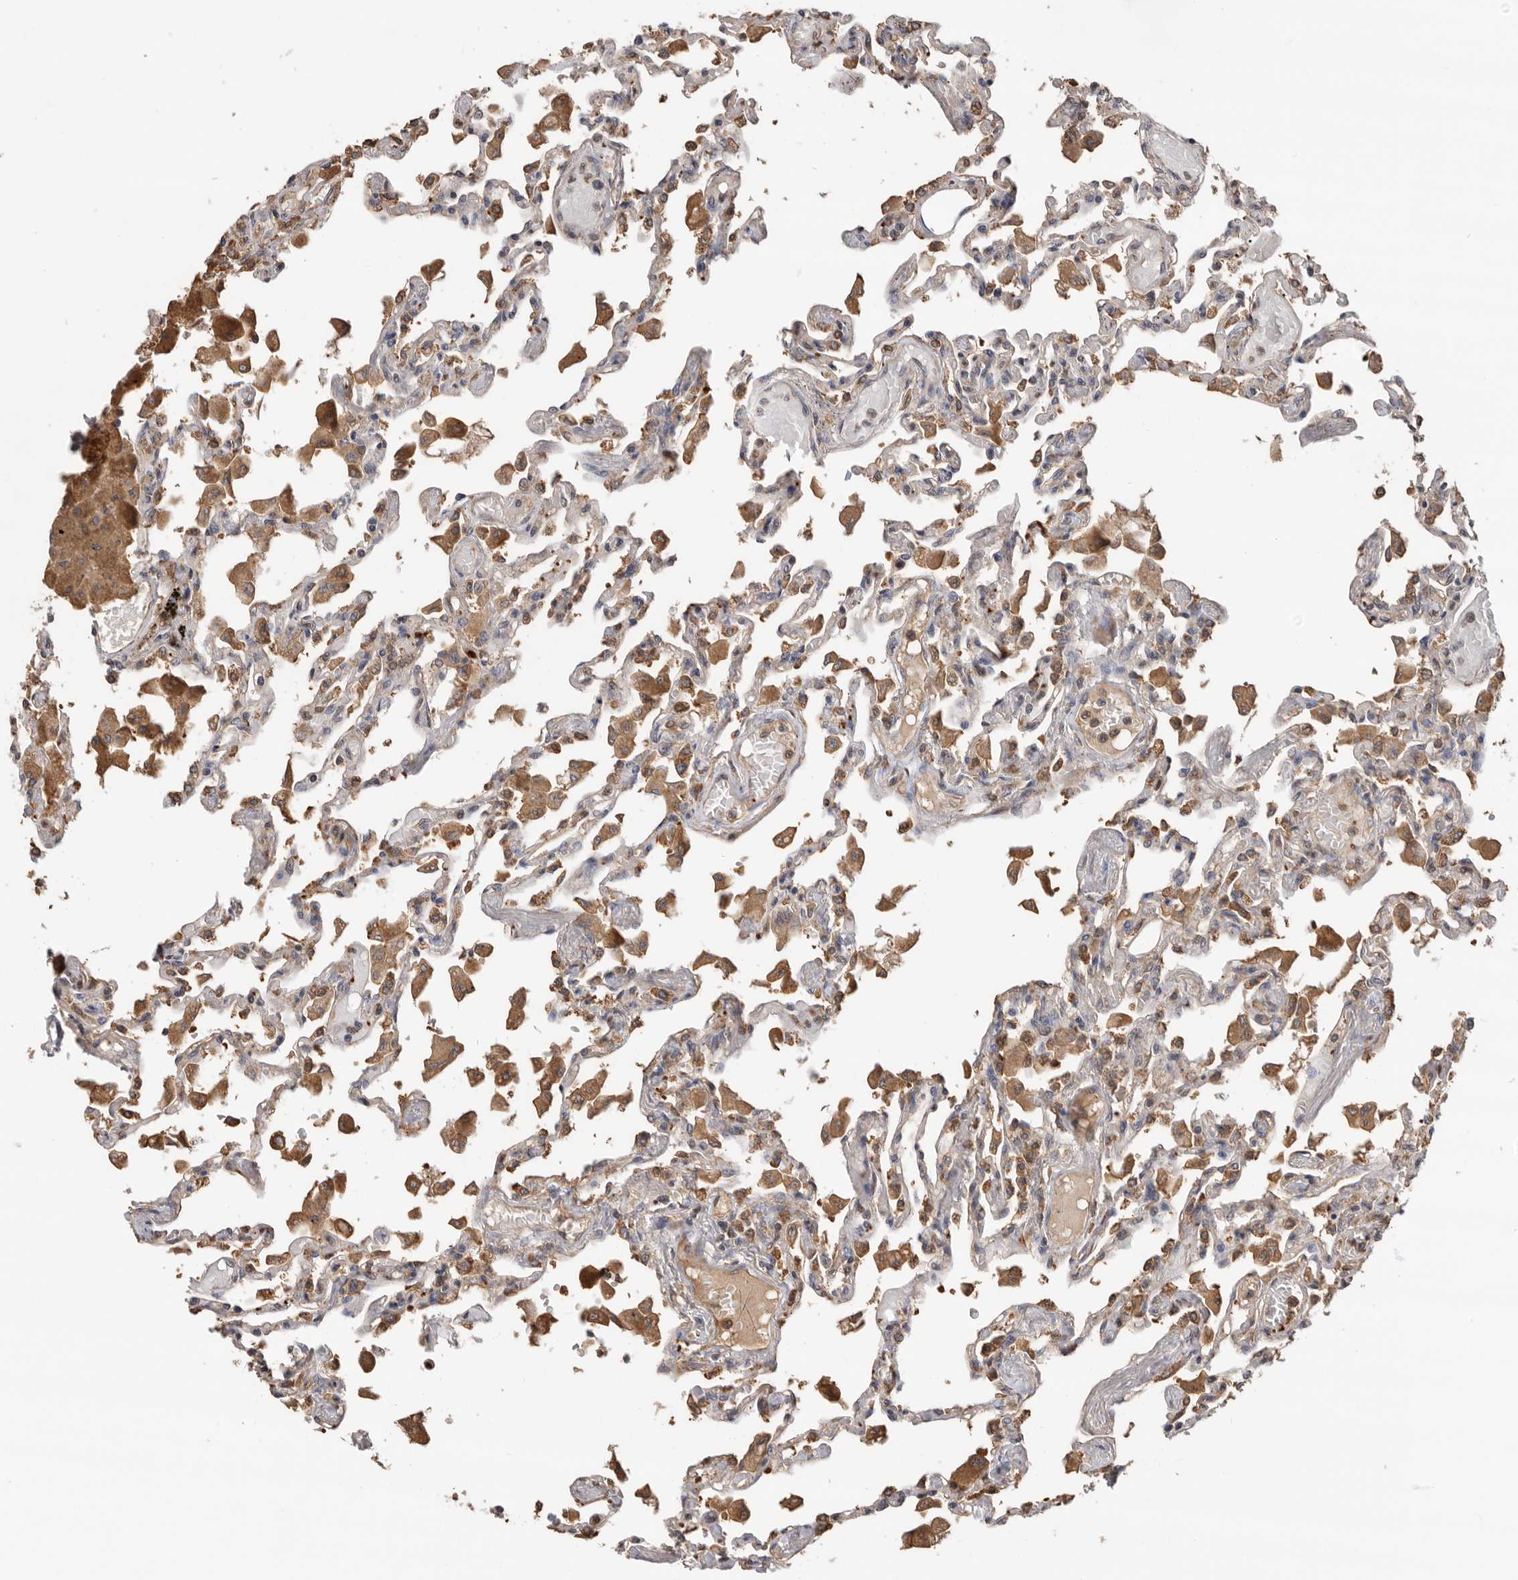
{"staining": {"intensity": "moderate", "quantity": "25%-75%", "location": "cytoplasmic/membranous"}, "tissue": "lung", "cell_type": "Alveolar cells", "image_type": "normal", "snomed": [{"axis": "morphology", "description": "Normal tissue, NOS"}, {"axis": "topography", "description": "Bronchus"}, {"axis": "topography", "description": "Lung"}], "caption": "Human lung stained with a brown dye reveals moderate cytoplasmic/membranous positive expression in about 25%-75% of alveolar cells.", "gene": "CDC42BPB", "patient": {"sex": "female", "age": 49}}